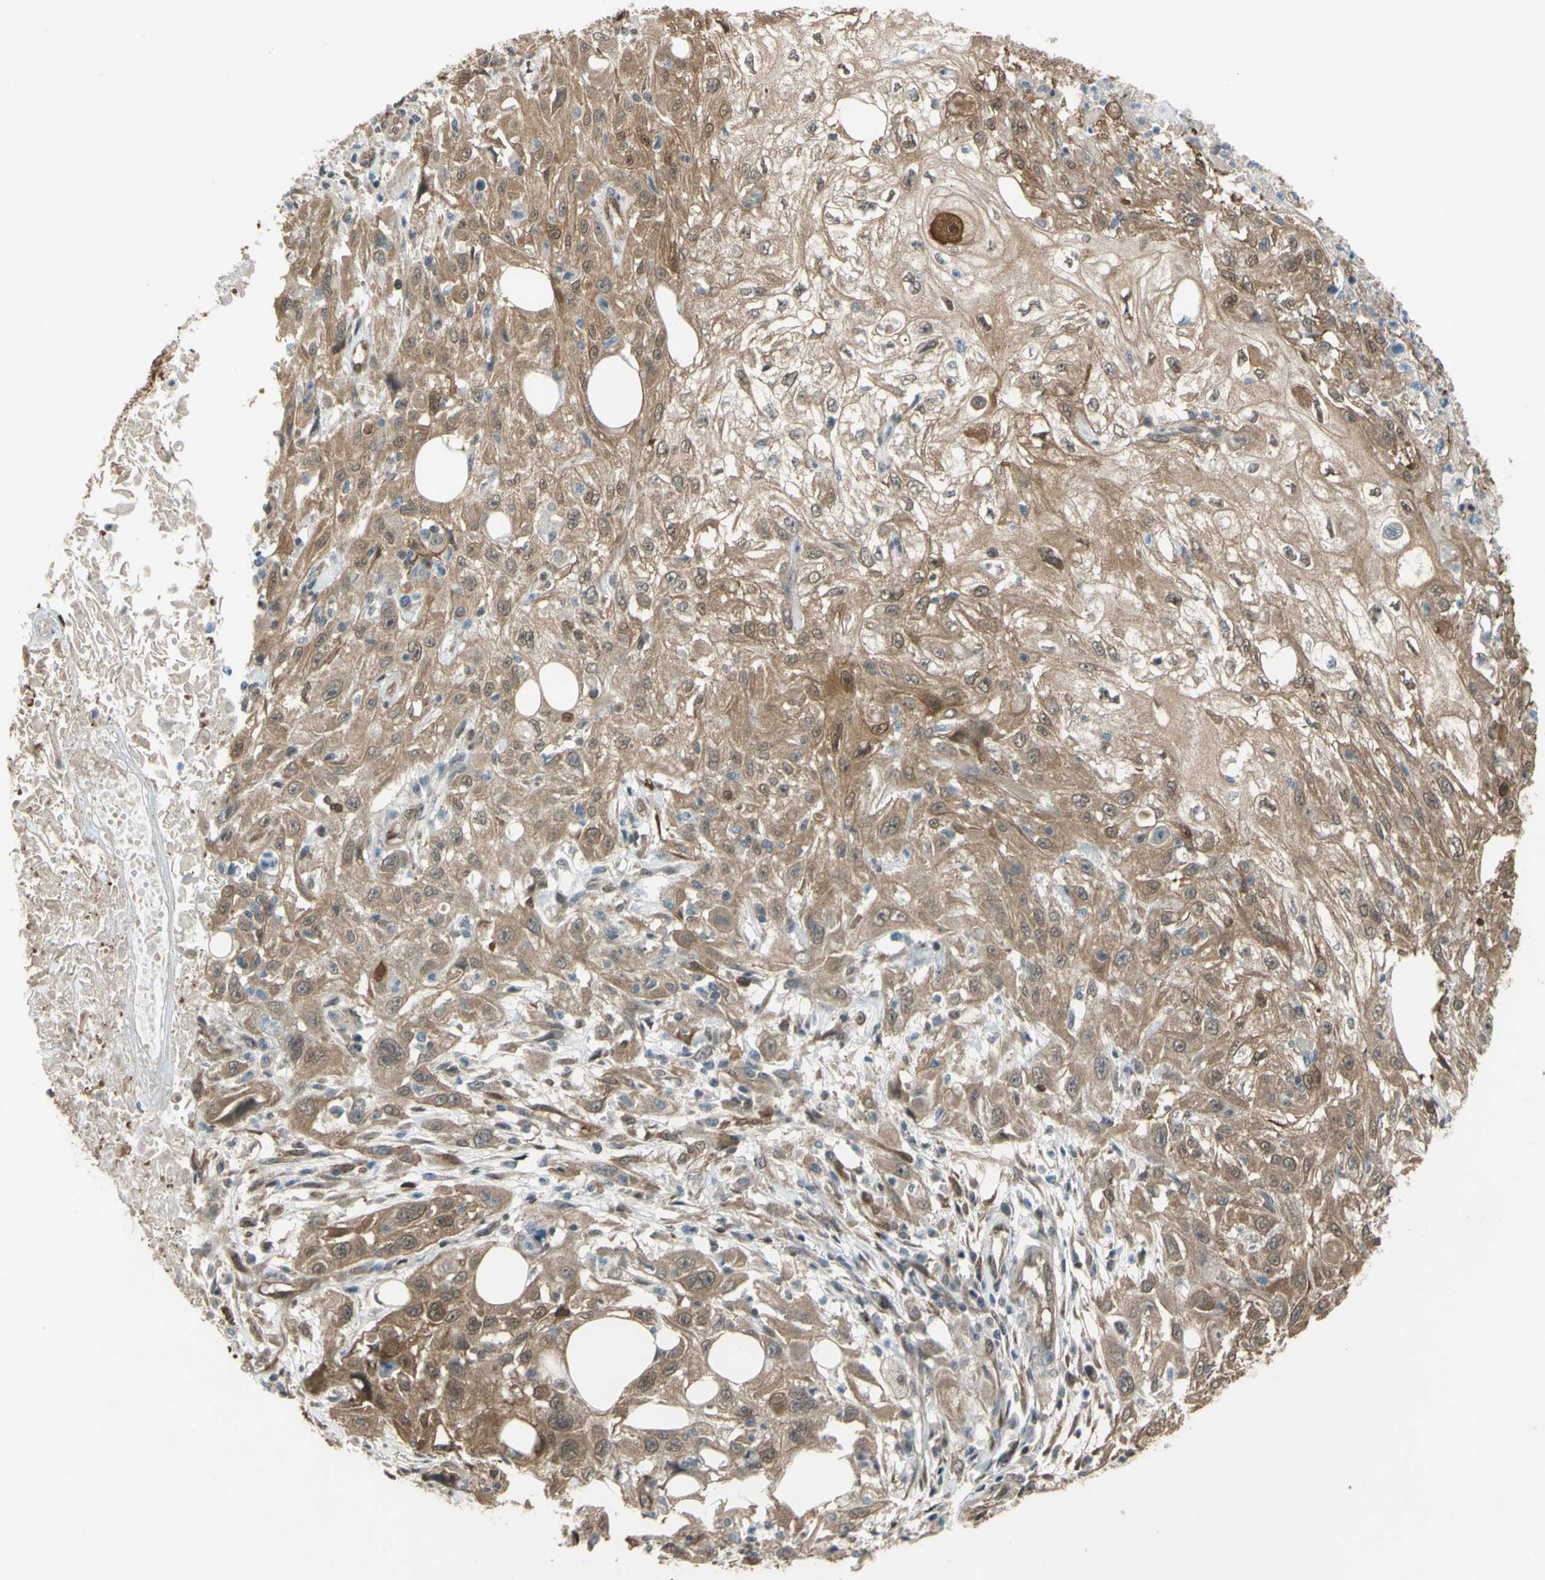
{"staining": {"intensity": "moderate", "quantity": ">75%", "location": "cytoplasmic/membranous"}, "tissue": "skin cancer", "cell_type": "Tumor cells", "image_type": "cancer", "snomed": [{"axis": "morphology", "description": "Squamous cell carcinoma, NOS"}, {"axis": "topography", "description": "Skin"}], "caption": "Moderate cytoplasmic/membranous staining for a protein is present in approximately >75% of tumor cells of squamous cell carcinoma (skin) using immunohistochemistry (IHC).", "gene": "YWHAQ", "patient": {"sex": "male", "age": 75}}